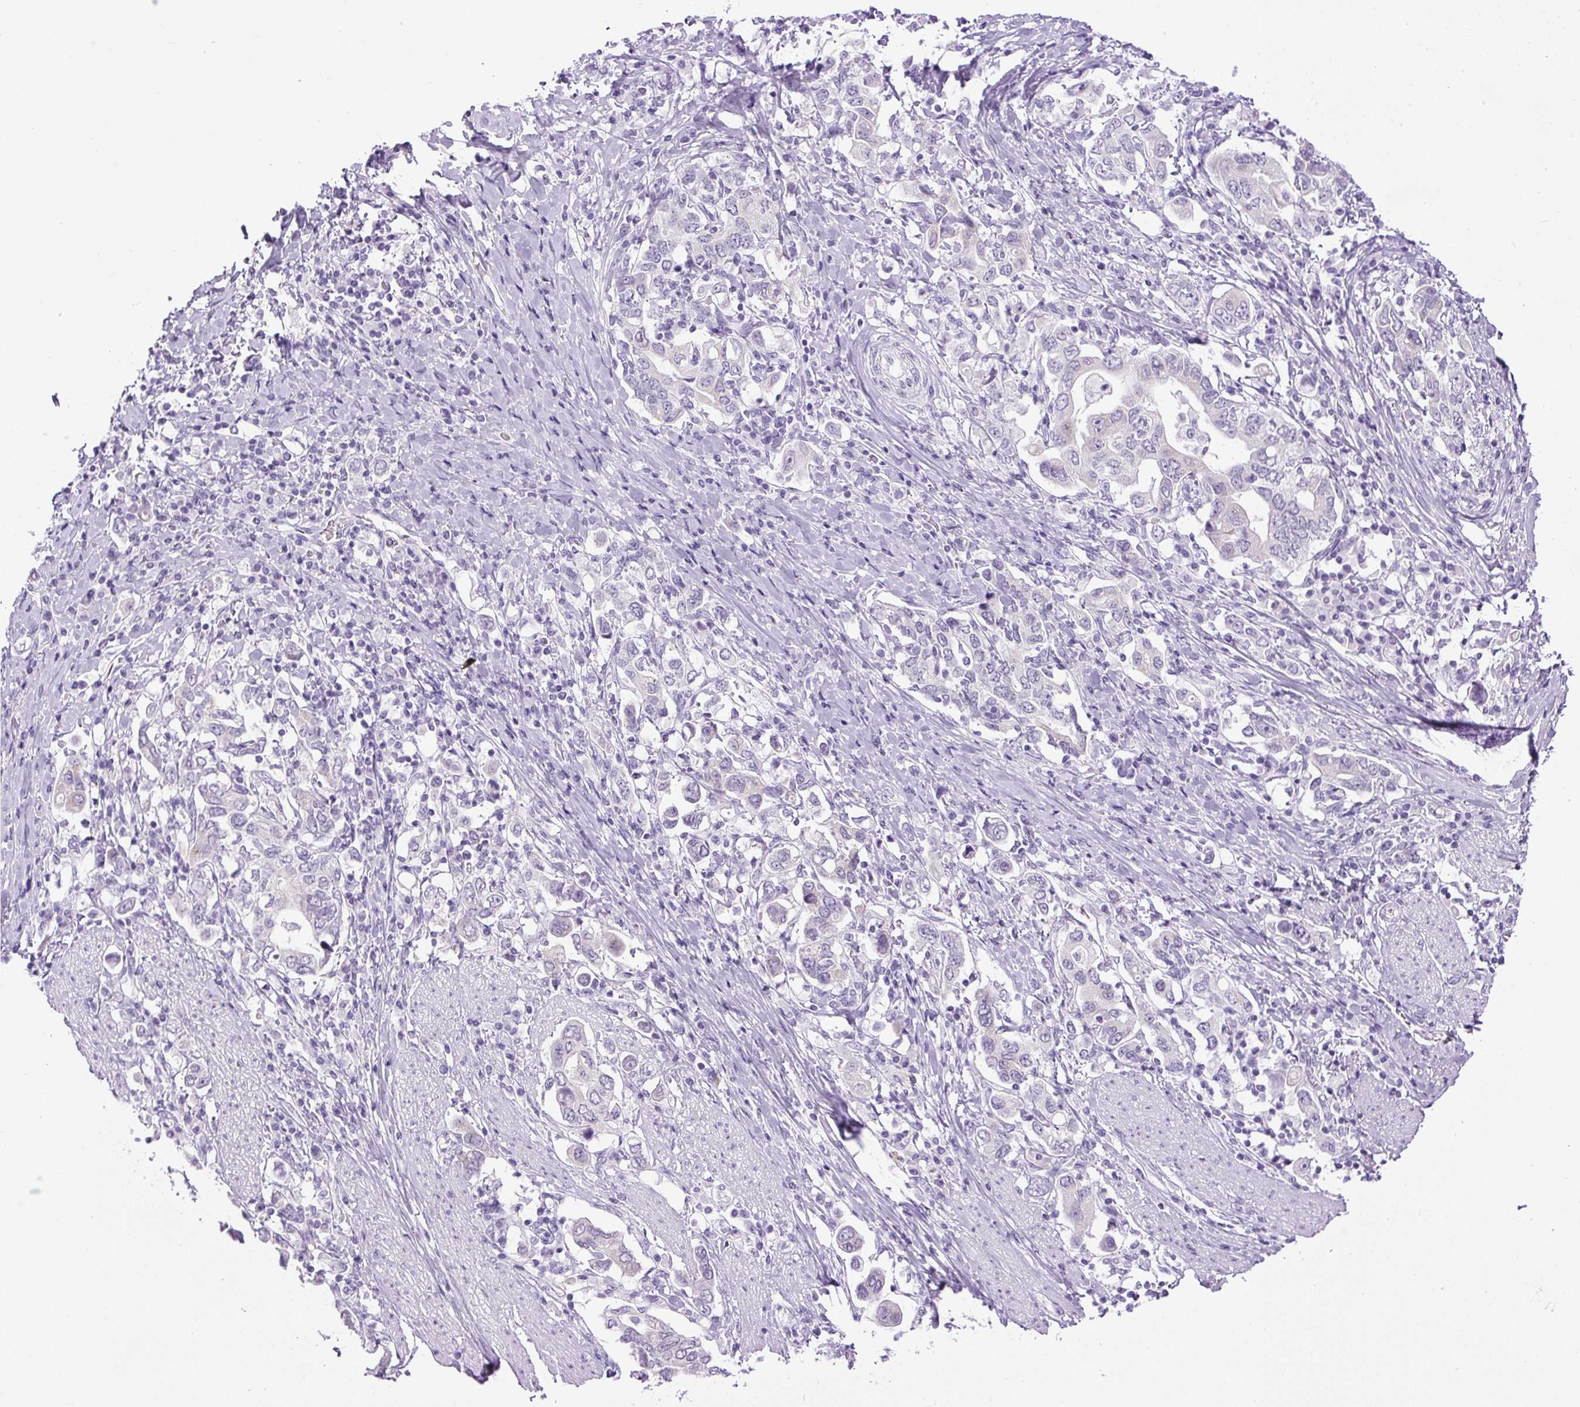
{"staining": {"intensity": "negative", "quantity": "none", "location": "none"}, "tissue": "stomach cancer", "cell_type": "Tumor cells", "image_type": "cancer", "snomed": [{"axis": "morphology", "description": "Adenocarcinoma, NOS"}, {"axis": "topography", "description": "Stomach, upper"}, {"axis": "topography", "description": "Stomach"}], "caption": "Immunohistochemistry (IHC) image of neoplastic tissue: human stomach cancer stained with DAB displays no significant protein staining in tumor cells.", "gene": "RHBDD2", "patient": {"sex": "male", "age": 62}}